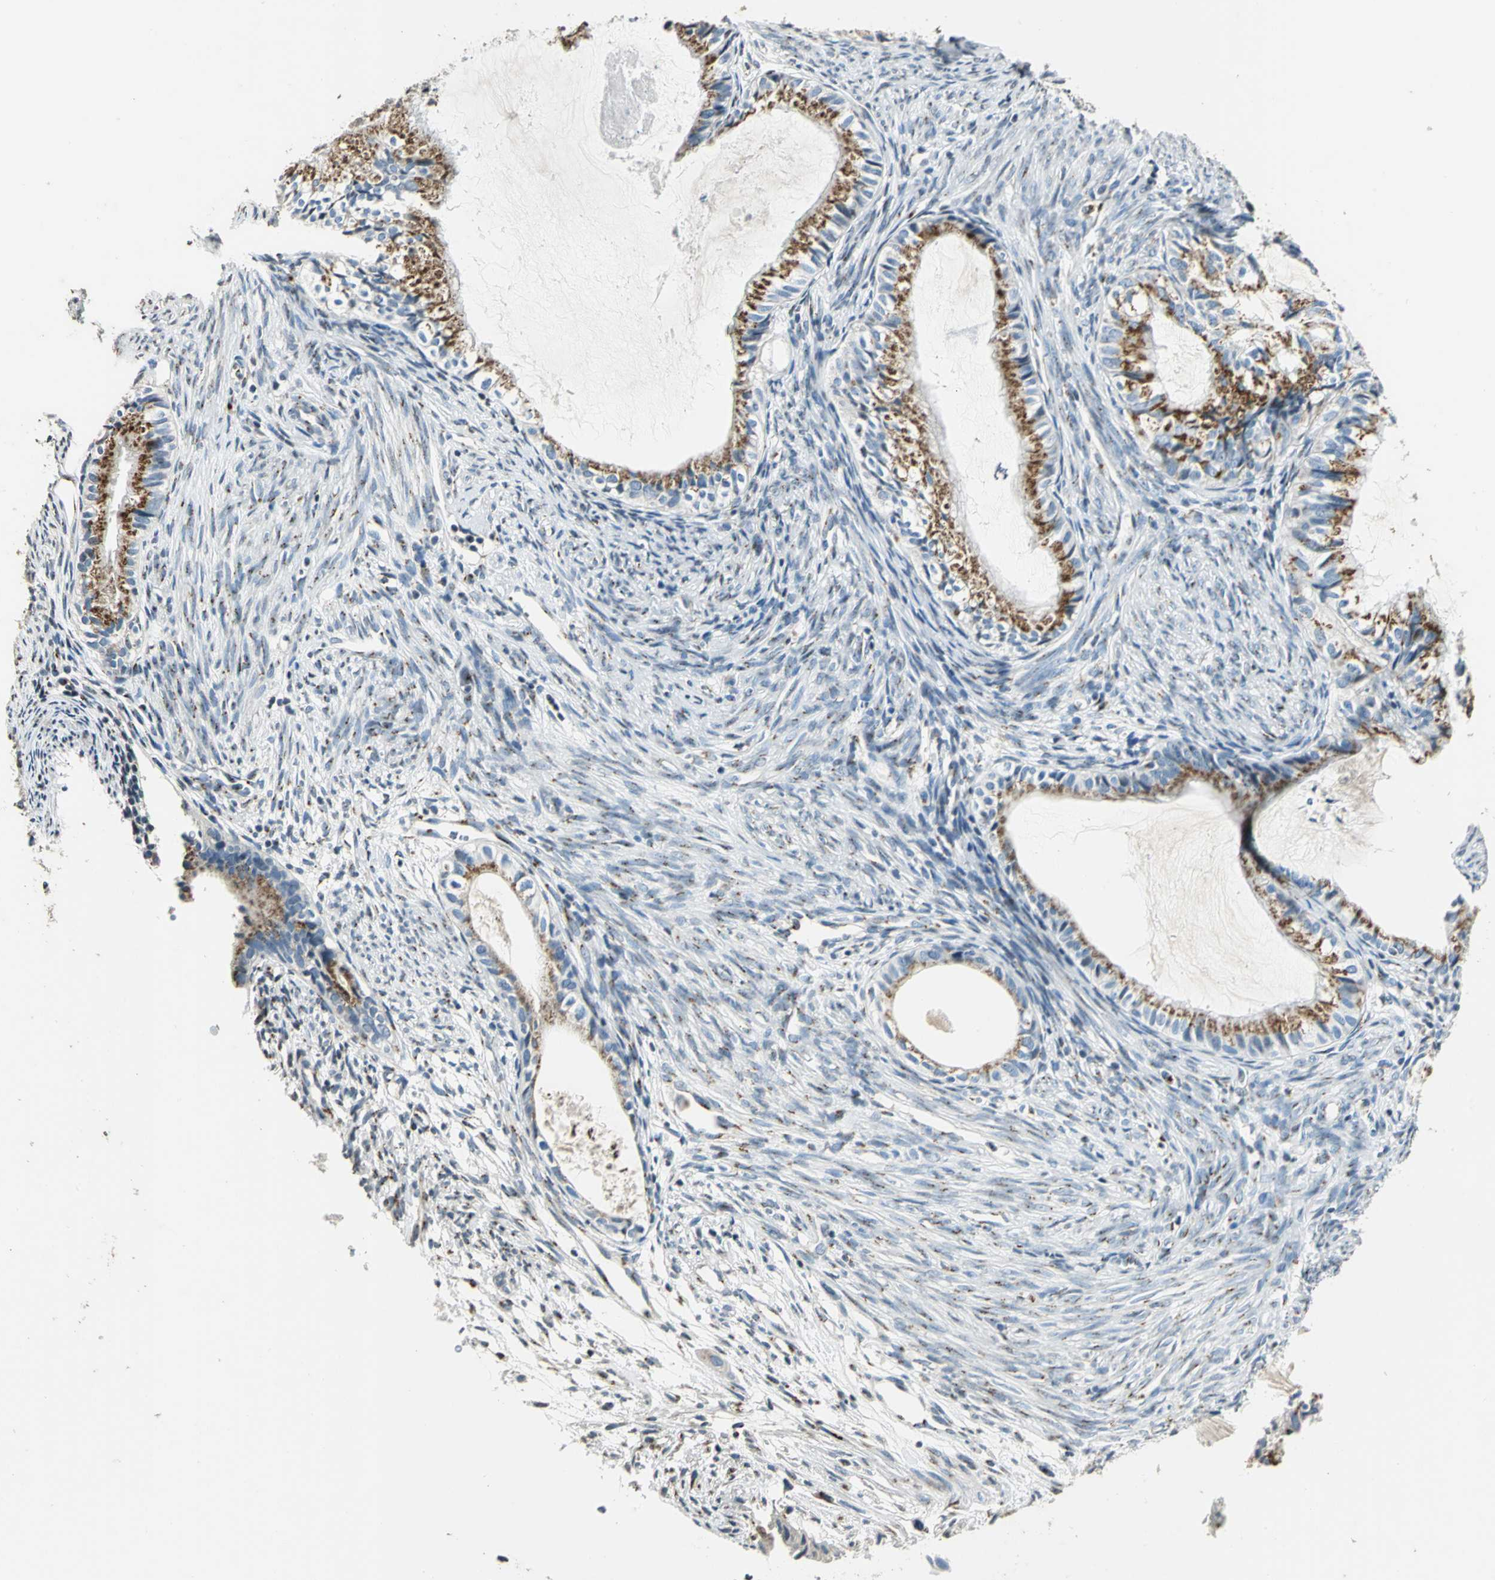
{"staining": {"intensity": "moderate", "quantity": ">75%", "location": "cytoplasmic/membranous"}, "tissue": "cervical cancer", "cell_type": "Tumor cells", "image_type": "cancer", "snomed": [{"axis": "morphology", "description": "Normal tissue, NOS"}, {"axis": "morphology", "description": "Adenocarcinoma, NOS"}, {"axis": "topography", "description": "Cervix"}, {"axis": "topography", "description": "Endometrium"}], "caption": "There is medium levels of moderate cytoplasmic/membranous positivity in tumor cells of adenocarcinoma (cervical), as demonstrated by immunohistochemical staining (brown color).", "gene": "TMEM115", "patient": {"sex": "female", "age": 86}}